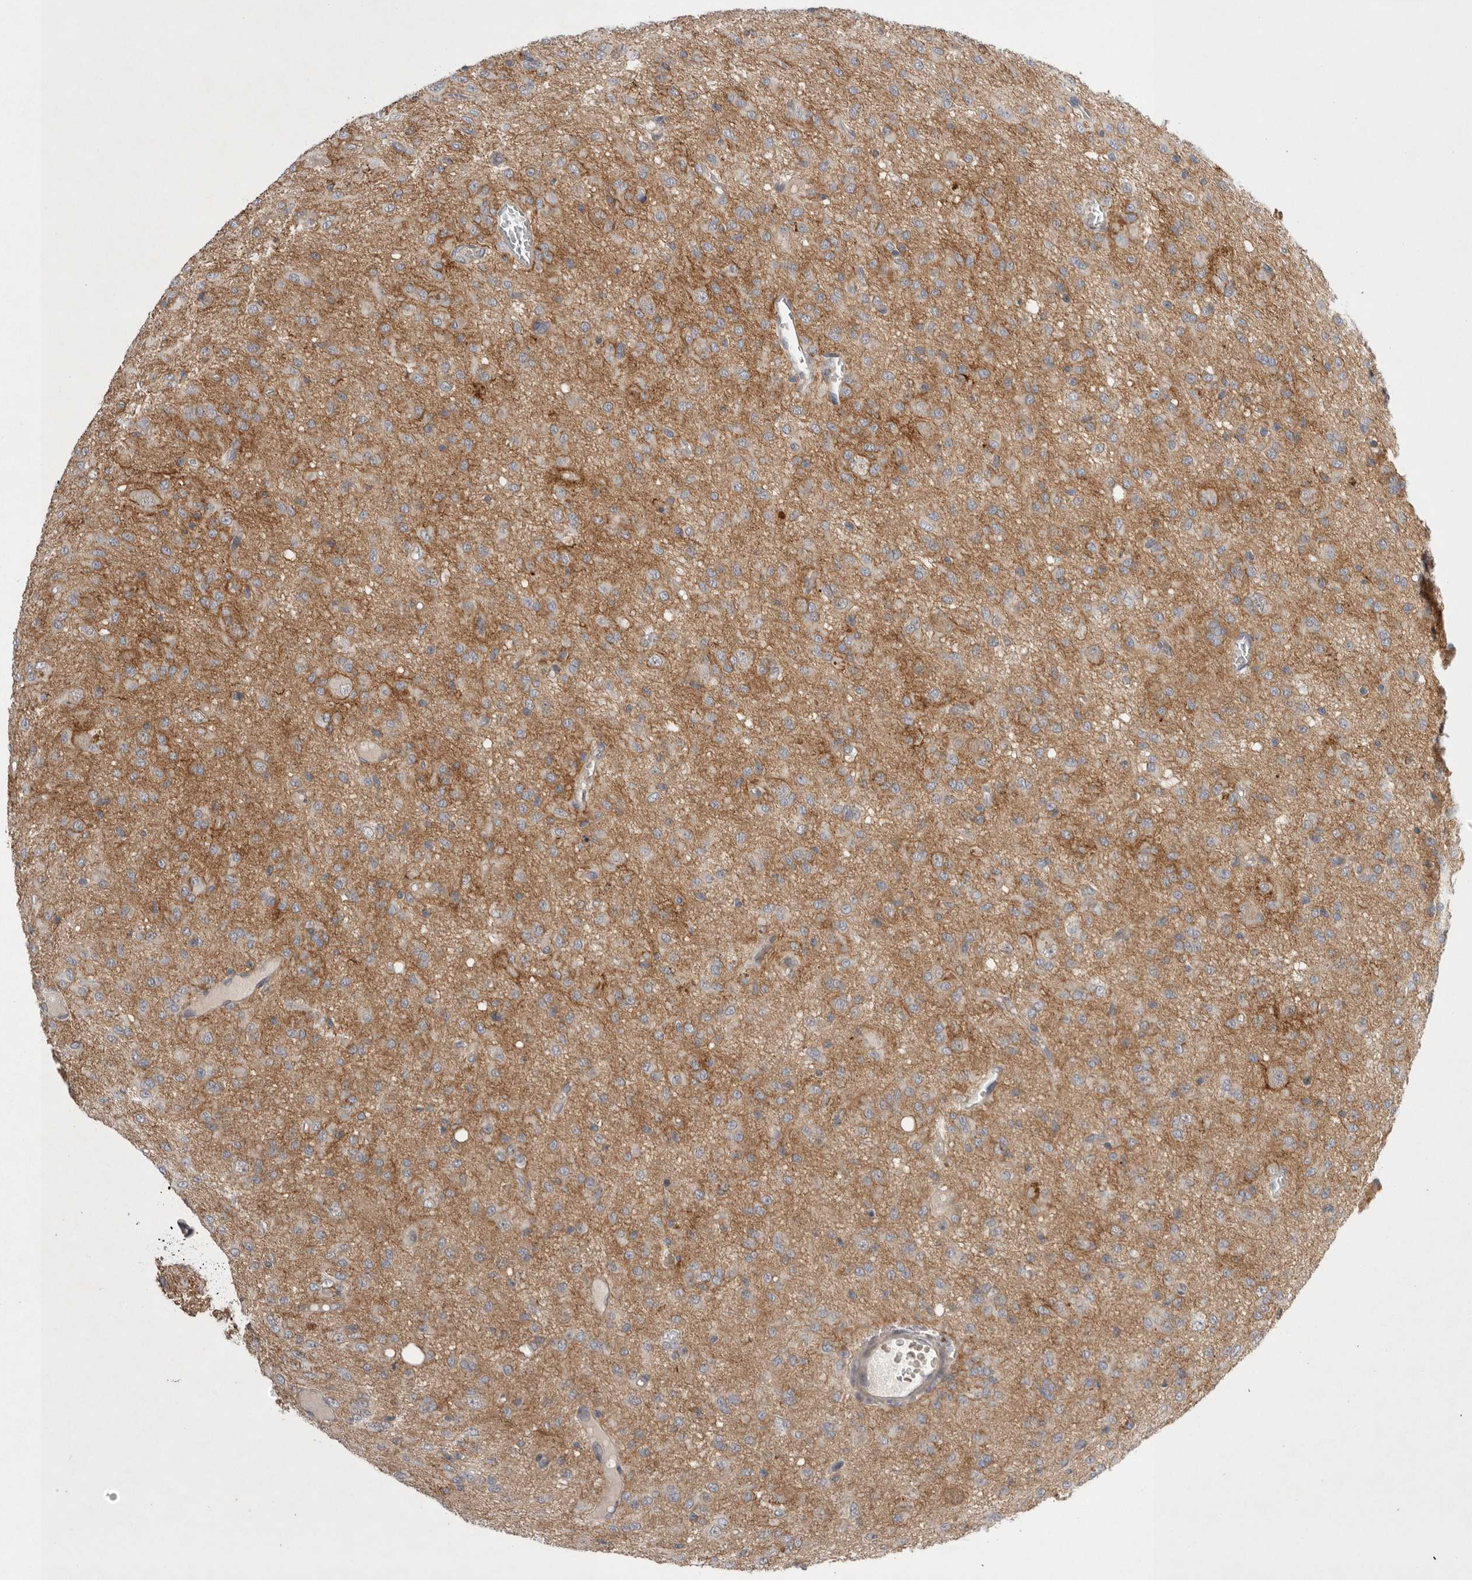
{"staining": {"intensity": "moderate", "quantity": "<25%", "location": "cytoplasmic/membranous"}, "tissue": "glioma", "cell_type": "Tumor cells", "image_type": "cancer", "snomed": [{"axis": "morphology", "description": "Glioma, malignant, High grade"}, {"axis": "topography", "description": "Brain"}], "caption": "IHC staining of malignant glioma (high-grade), which shows low levels of moderate cytoplasmic/membranous expression in approximately <25% of tumor cells indicating moderate cytoplasmic/membranous protein expression. The staining was performed using DAB (3,3'-diaminobenzidine) (brown) for protein detection and nuclei were counterstained in hematoxylin (blue).", "gene": "NRCAM", "patient": {"sex": "female", "age": 59}}